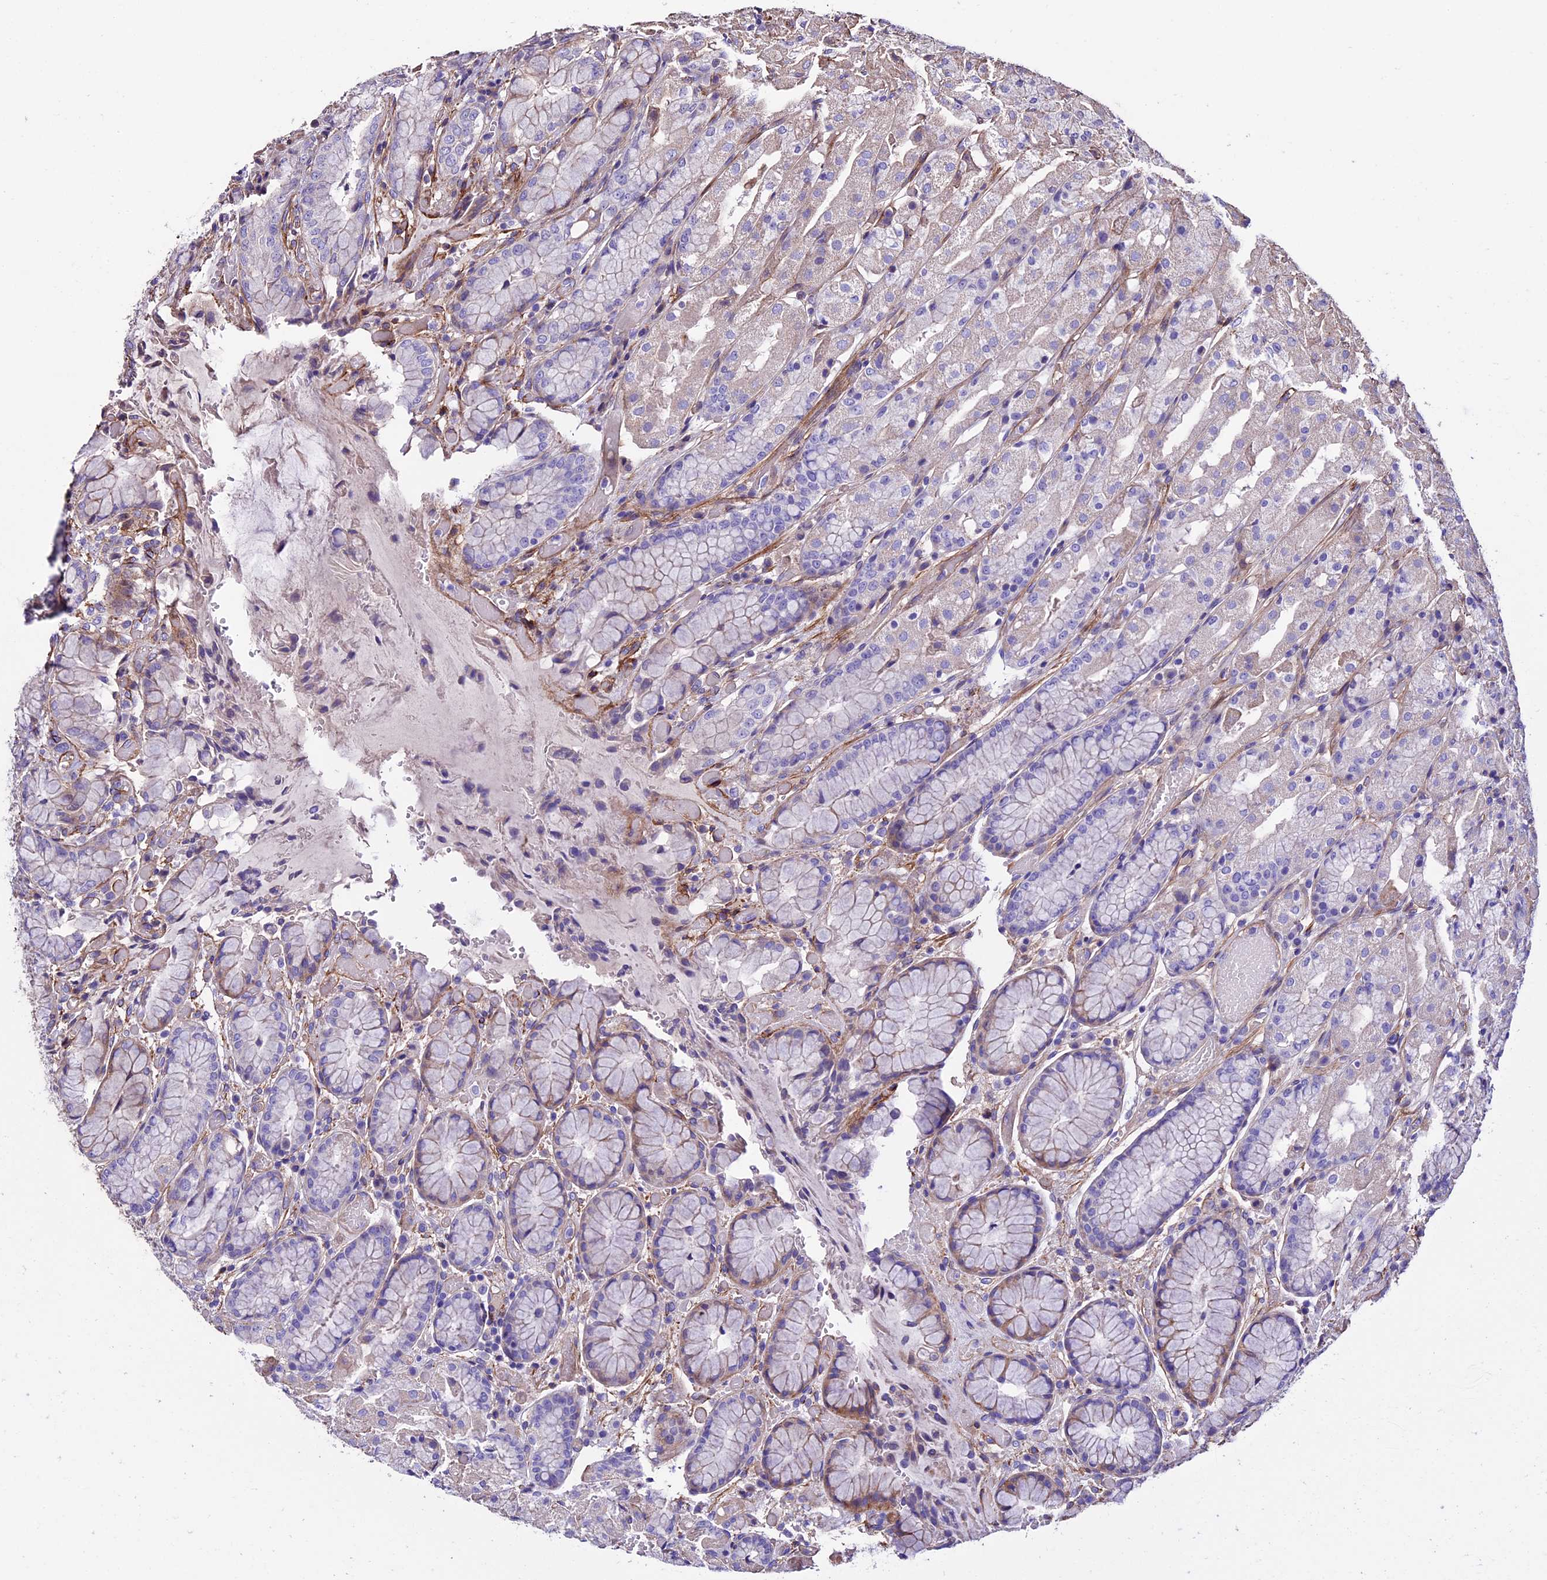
{"staining": {"intensity": "moderate", "quantity": "<25%", "location": "cytoplasmic/membranous"}, "tissue": "stomach", "cell_type": "Glandular cells", "image_type": "normal", "snomed": [{"axis": "morphology", "description": "Normal tissue, NOS"}, {"axis": "topography", "description": "Stomach, upper"}], "caption": "Approximately <25% of glandular cells in benign human stomach reveal moderate cytoplasmic/membranous protein staining as visualized by brown immunohistochemical staining.", "gene": "EVA1B", "patient": {"sex": "male", "age": 72}}